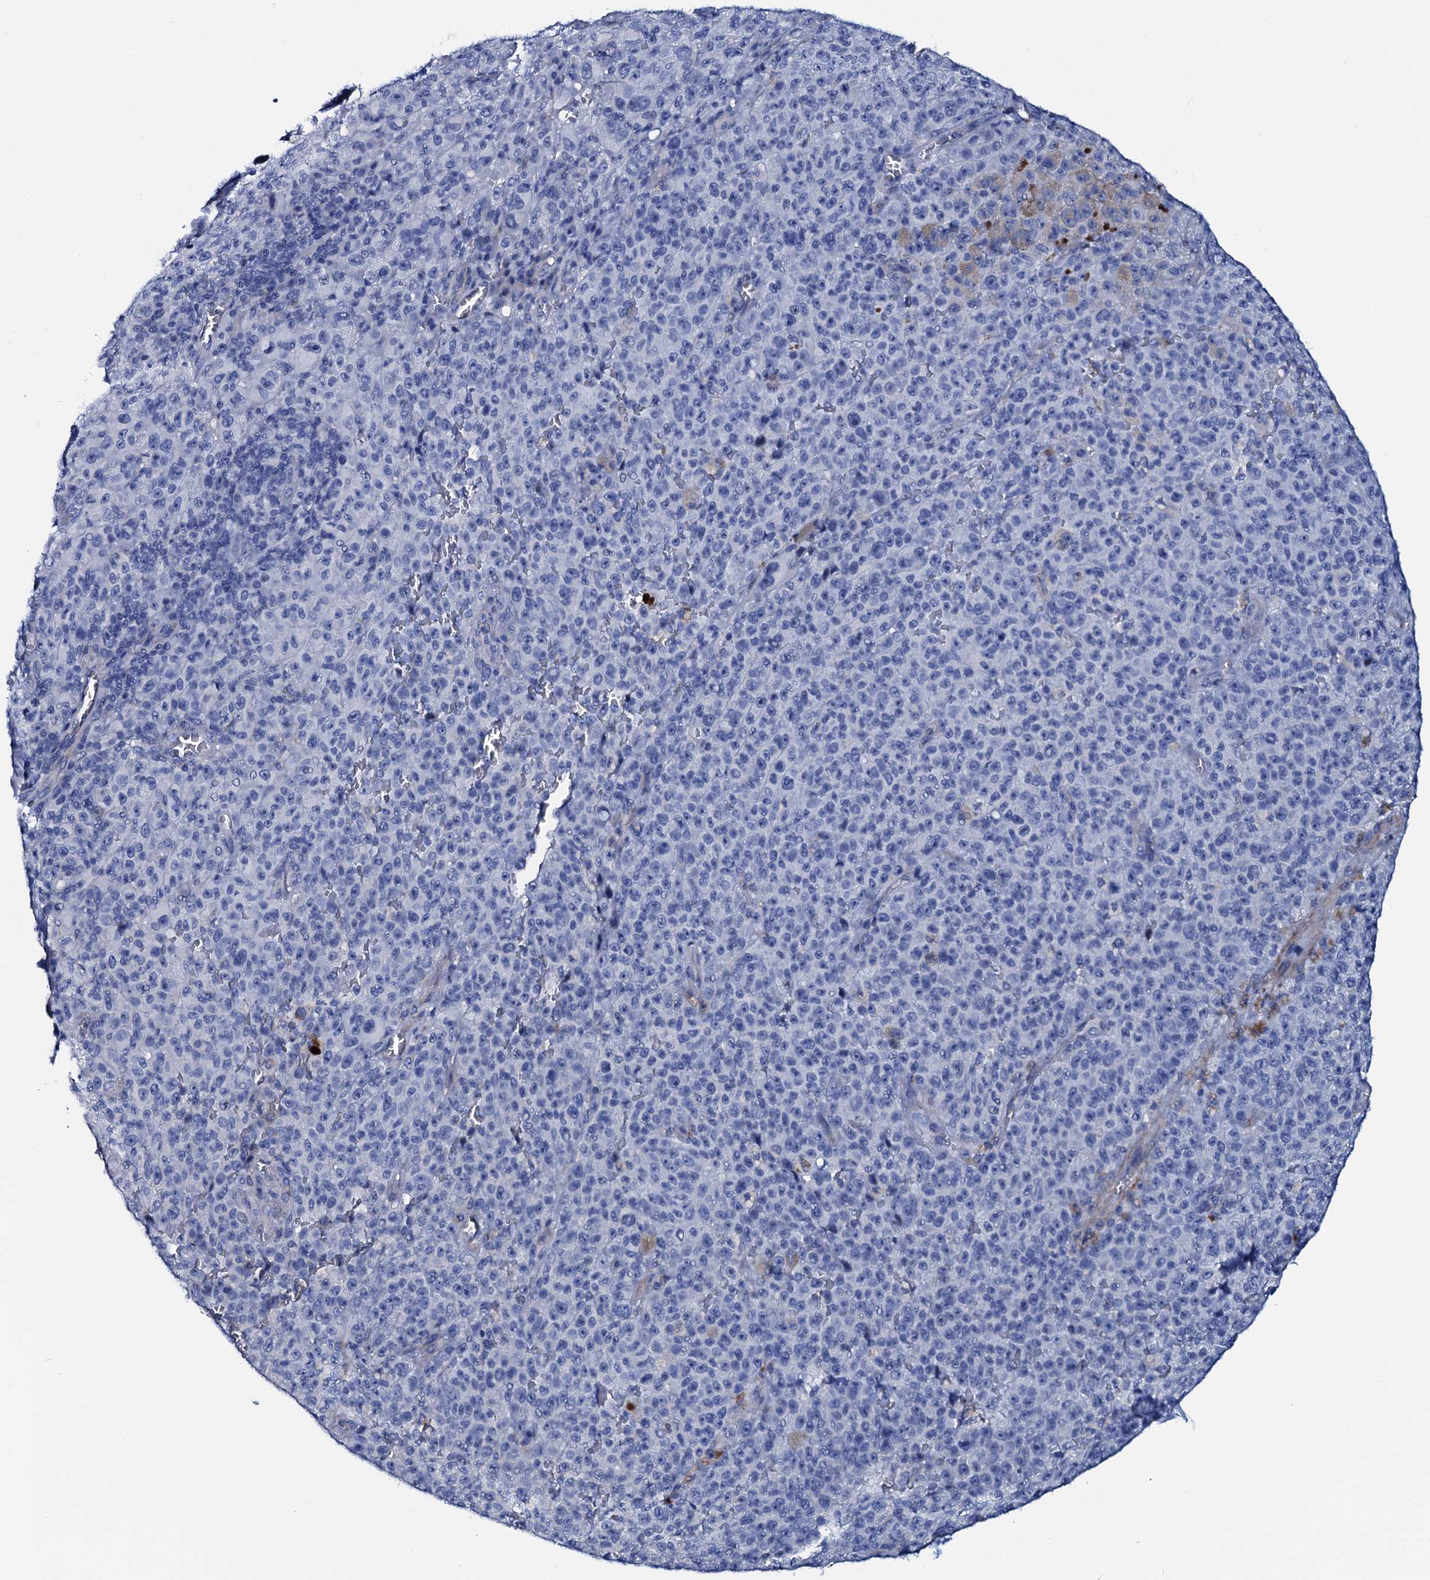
{"staining": {"intensity": "negative", "quantity": "none", "location": "none"}, "tissue": "melanoma", "cell_type": "Tumor cells", "image_type": "cancer", "snomed": [{"axis": "morphology", "description": "Malignant melanoma, NOS"}, {"axis": "topography", "description": "Skin"}], "caption": "A photomicrograph of malignant melanoma stained for a protein demonstrates no brown staining in tumor cells.", "gene": "GYS2", "patient": {"sex": "female", "age": 82}}